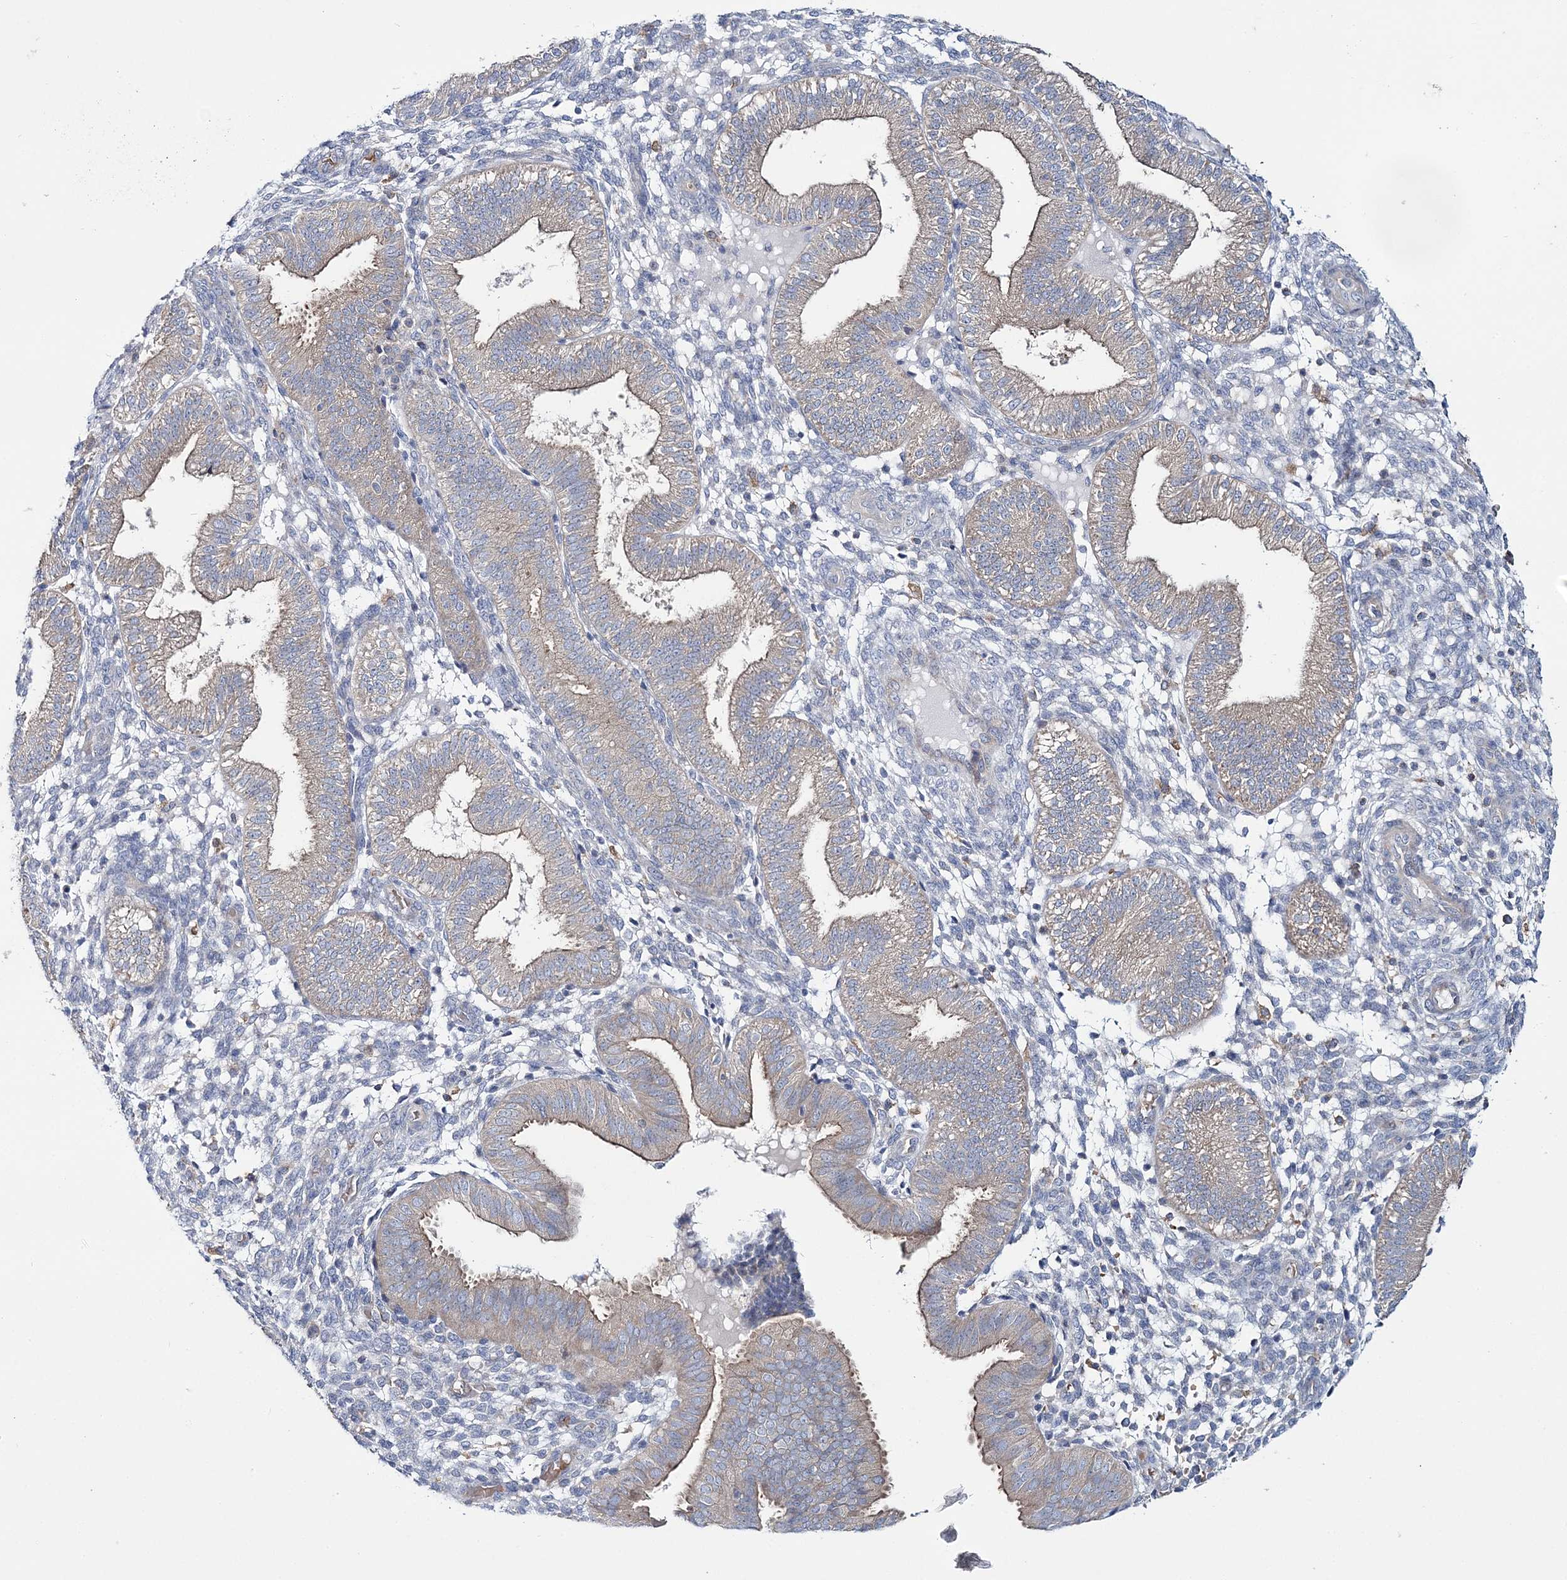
{"staining": {"intensity": "negative", "quantity": "none", "location": "none"}, "tissue": "endometrium", "cell_type": "Cells in endometrial stroma", "image_type": "normal", "snomed": [{"axis": "morphology", "description": "Normal tissue, NOS"}, {"axis": "topography", "description": "Endometrium"}], "caption": "DAB immunohistochemical staining of unremarkable endometrium demonstrates no significant positivity in cells in endometrial stroma. (IHC, brightfield microscopy, high magnification).", "gene": "ATP11B", "patient": {"sex": "female", "age": 39}}